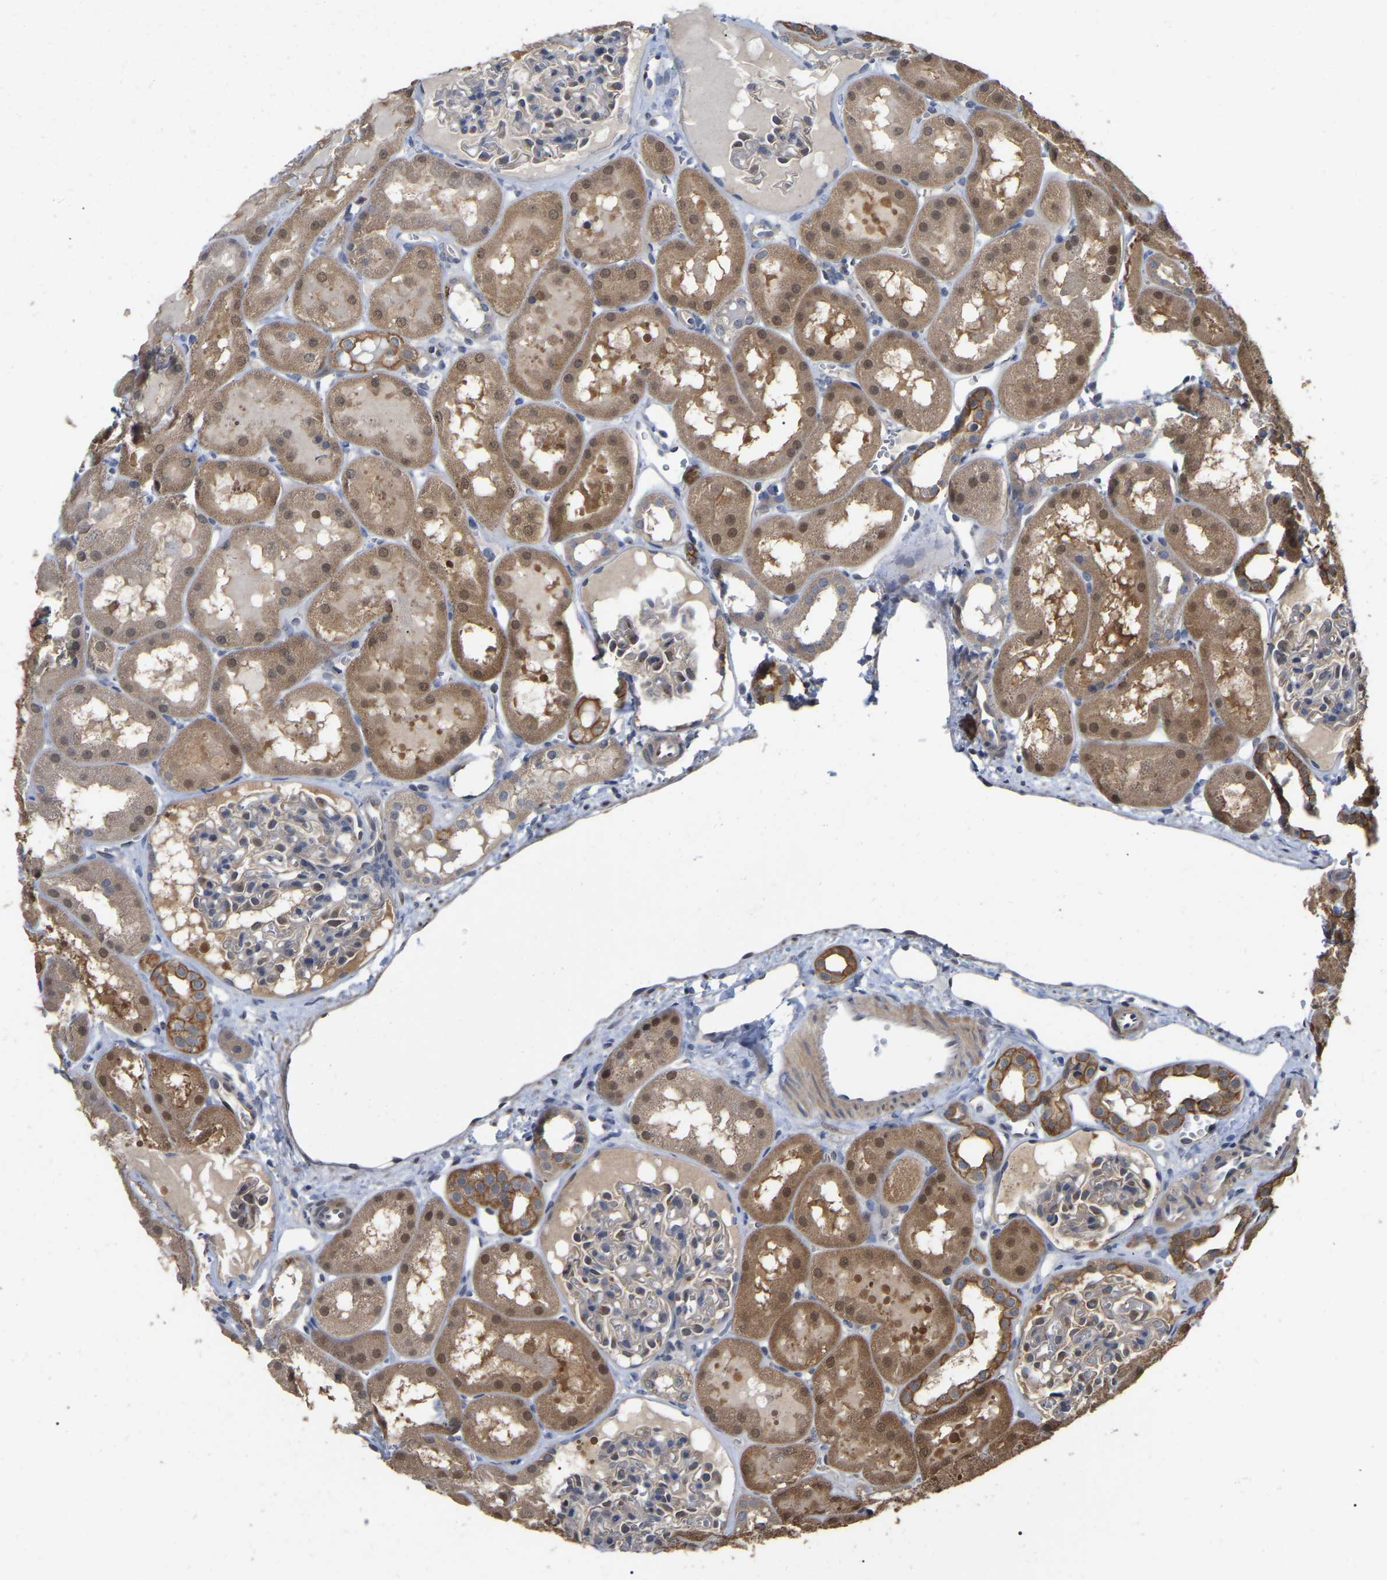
{"staining": {"intensity": "weak", "quantity": "<25%", "location": "cytoplasmic/membranous,nuclear"}, "tissue": "kidney", "cell_type": "Cells in glomeruli", "image_type": "normal", "snomed": [{"axis": "morphology", "description": "Normal tissue, NOS"}, {"axis": "topography", "description": "Kidney"}, {"axis": "topography", "description": "Urinary bladder"}], "caption": "Immunohistochemical staining of benign human kidney shows no significant expression in cells in glomeruli.", "gene": "FAM219A", "patient": {"sex": "male", "age": 16}}